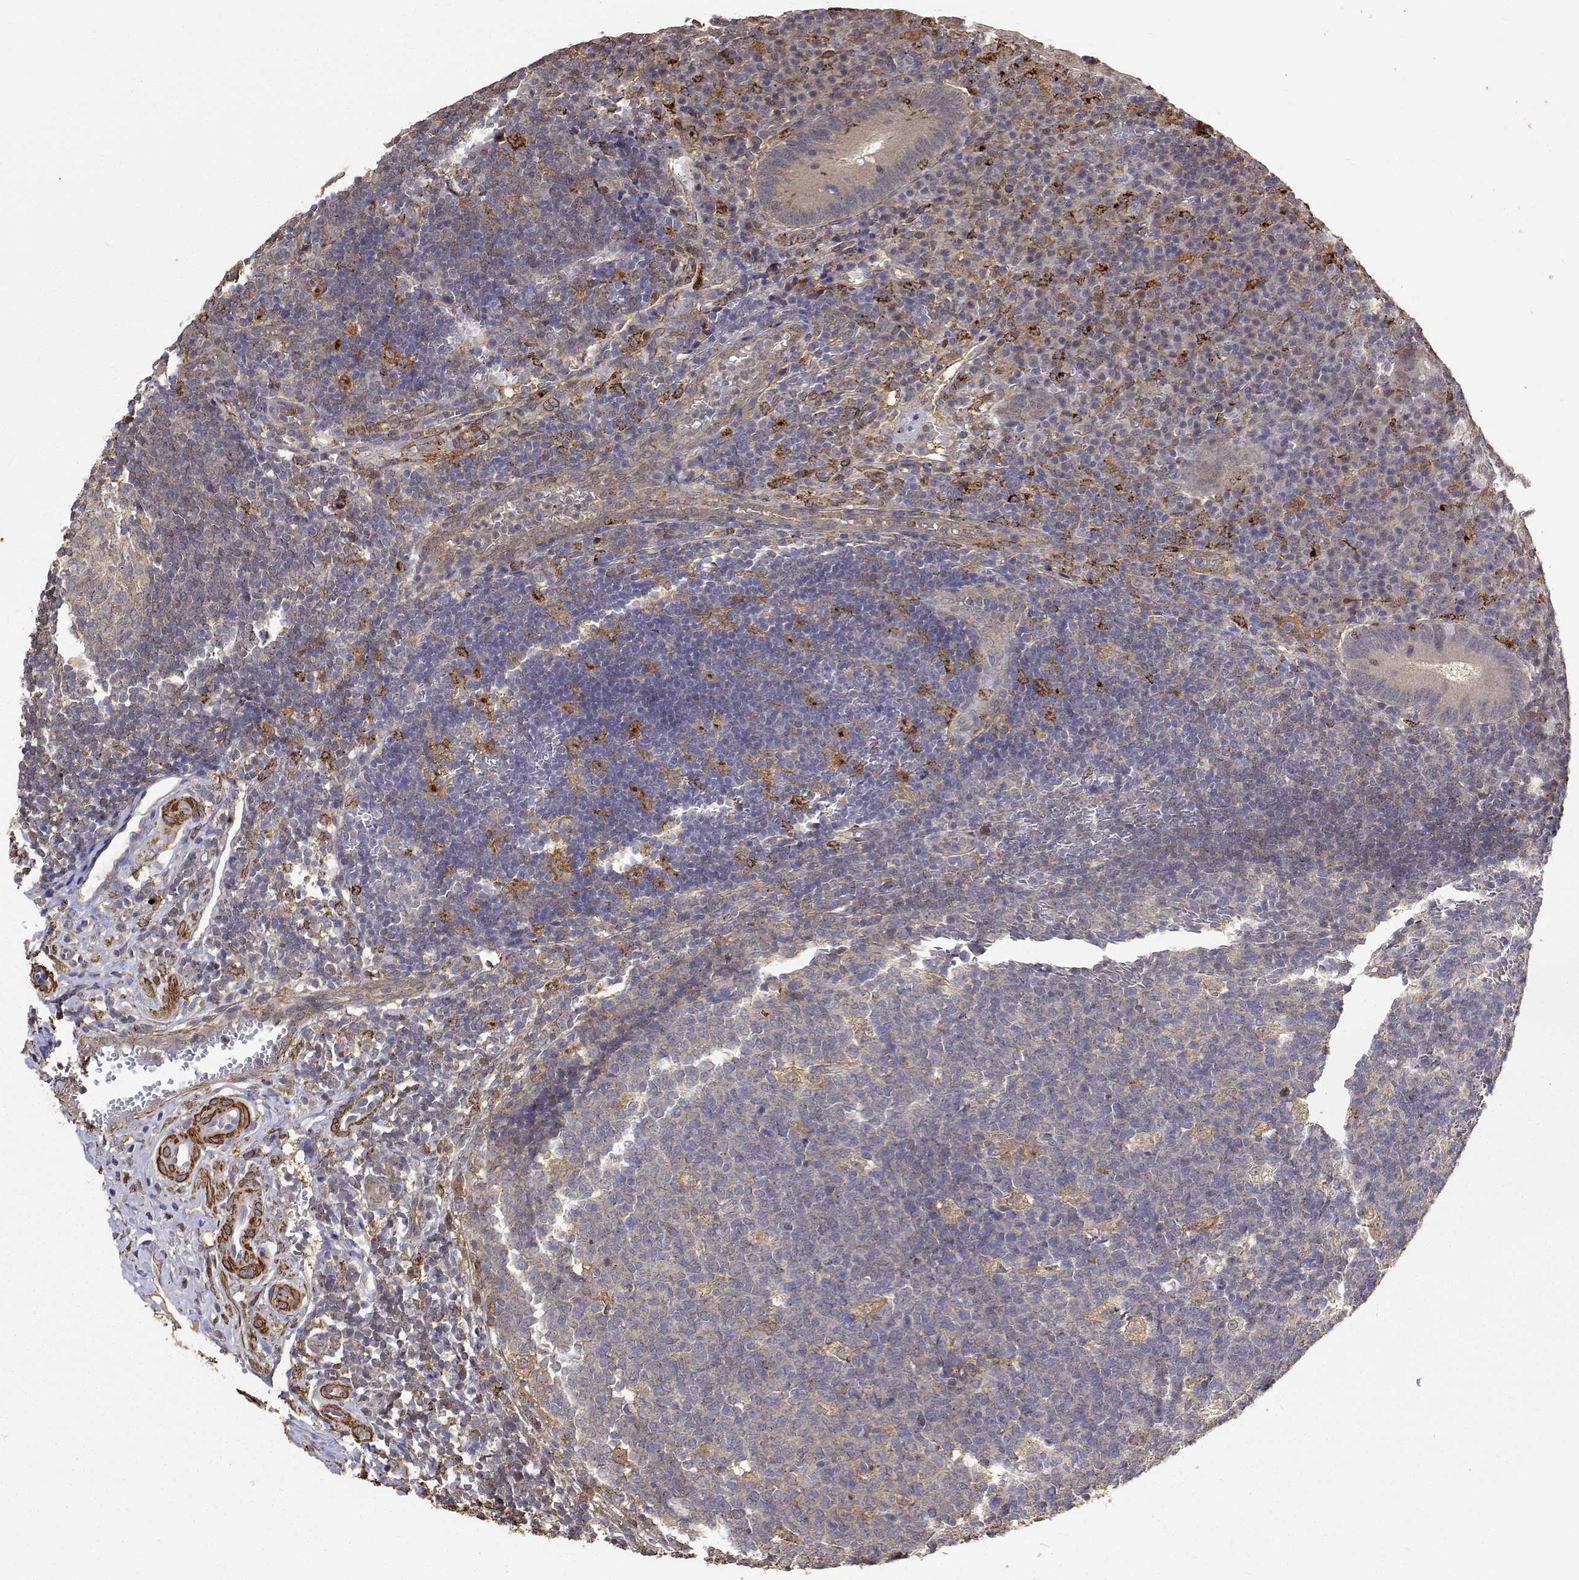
{"staining": {"intensity": "moderate", "quantity": "25%-75%", "location": "cytoplasmic/membranous"}, "tissue": "appendix", "cell_type": "Glandular cells", "image_type": "normal", "snomed": [{"axis": "morphology", "description": "Normal tissue, NOS"}, {"axis": "topography", "description": "Appendix"}], "caption": "Immunohistochemistry (IHC) (DAB (3,3'-diaminobenzidine)) staining of normal appendix displays moderate cytoplasmic/membranous protein positivity in approximately 25%-75% of glandular cells.", "gene": "PCID2", "patient": {"sex": "male", "age": 18}}